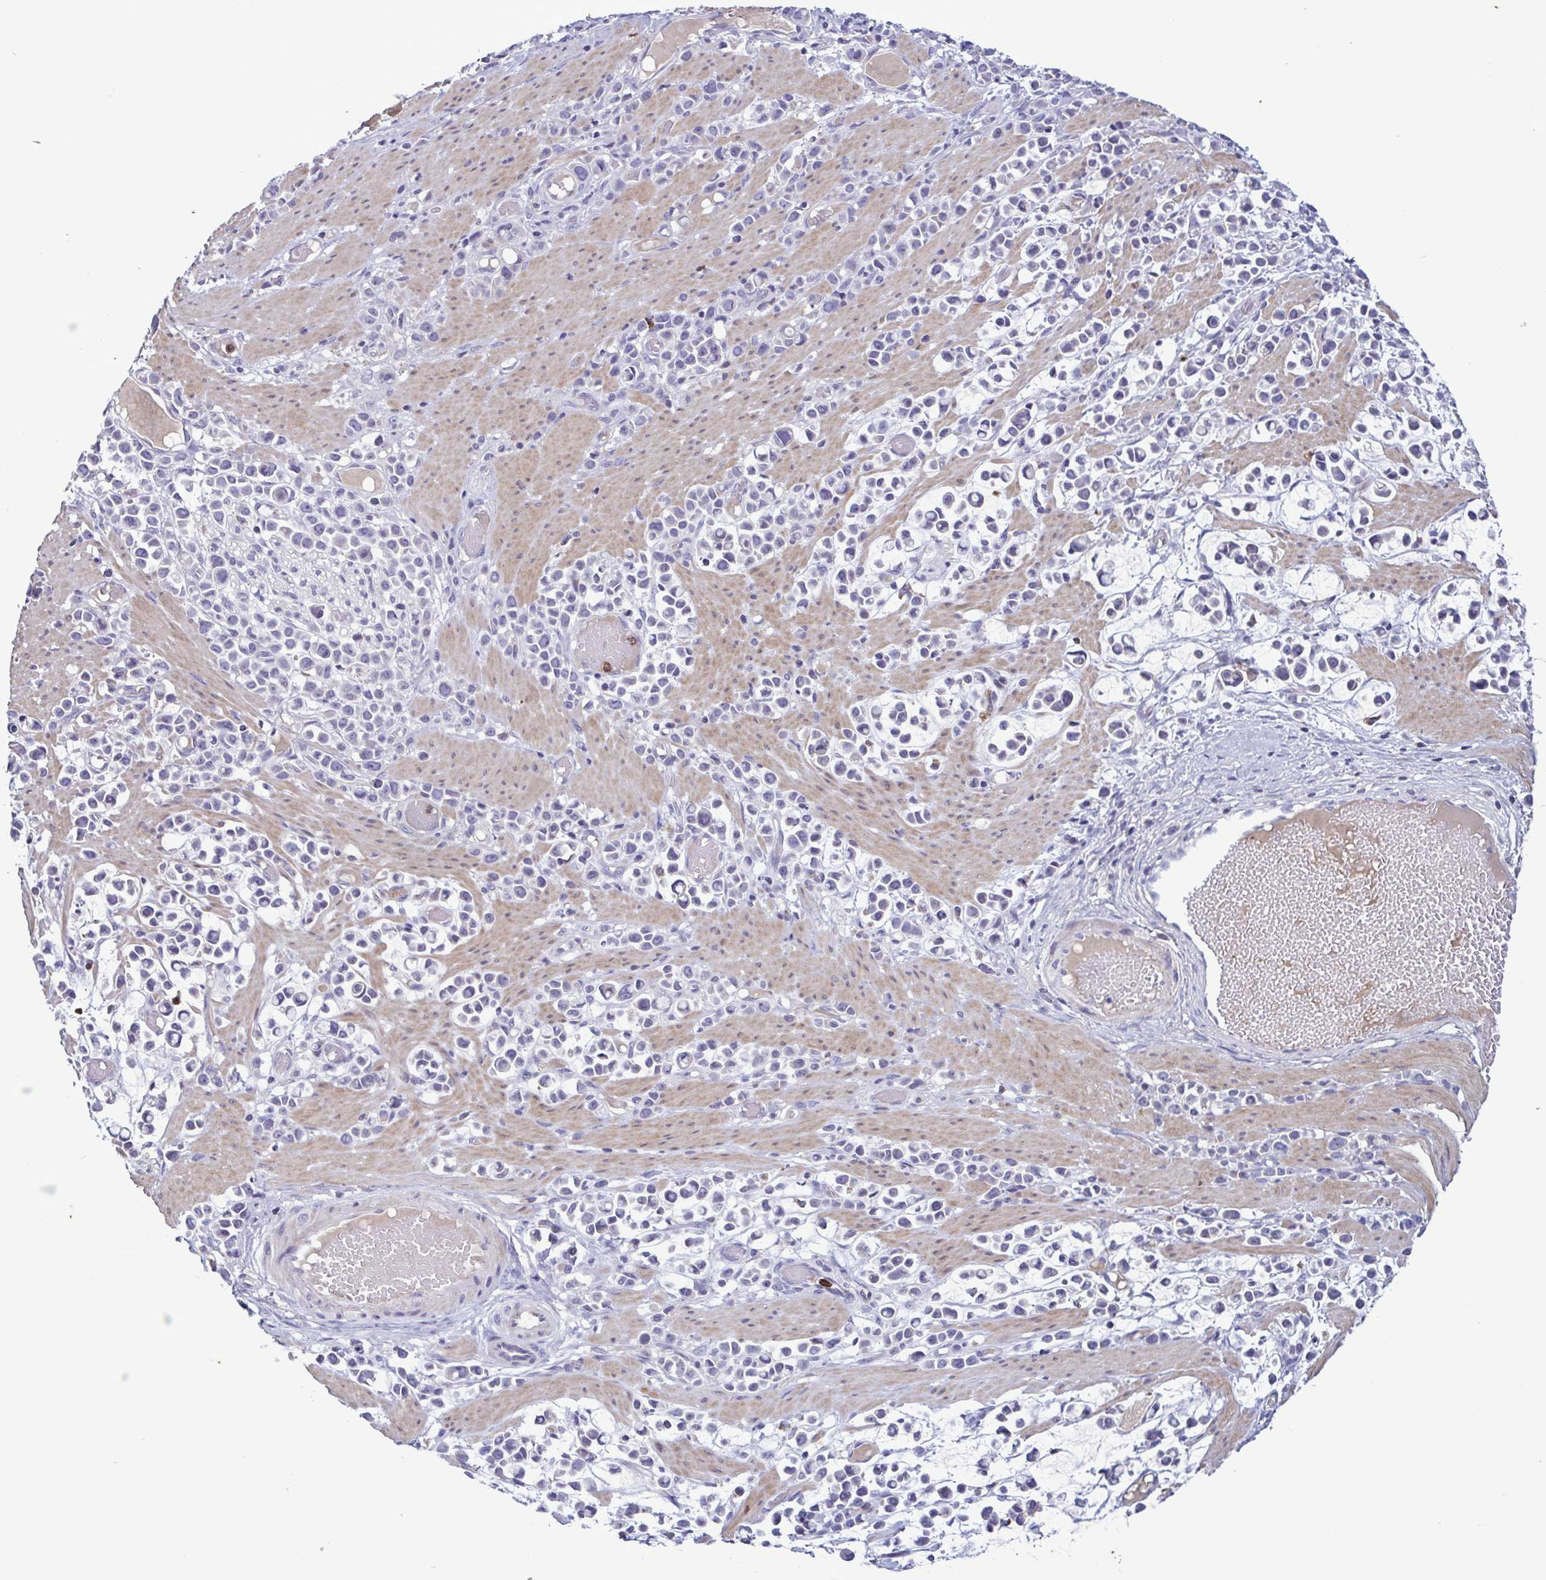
{"staining": {"intensity": "negative", "quantity": "none", "location": "none"}, "tissue": "stomach cancer", "cell_type": "Tumor cells", "image_type": "cancer", "snomed": [{"axis": "morphology", "description": "Adenocarcinoma, NOS"}, {"axis": "topography", "description": "Stomach"}], "caption": "Immunohistochemical staining of human stomach cancer displays no significant staining in tumor cells.", "gene": "F13B", "patient": {"sex": "male", "age": 82}}